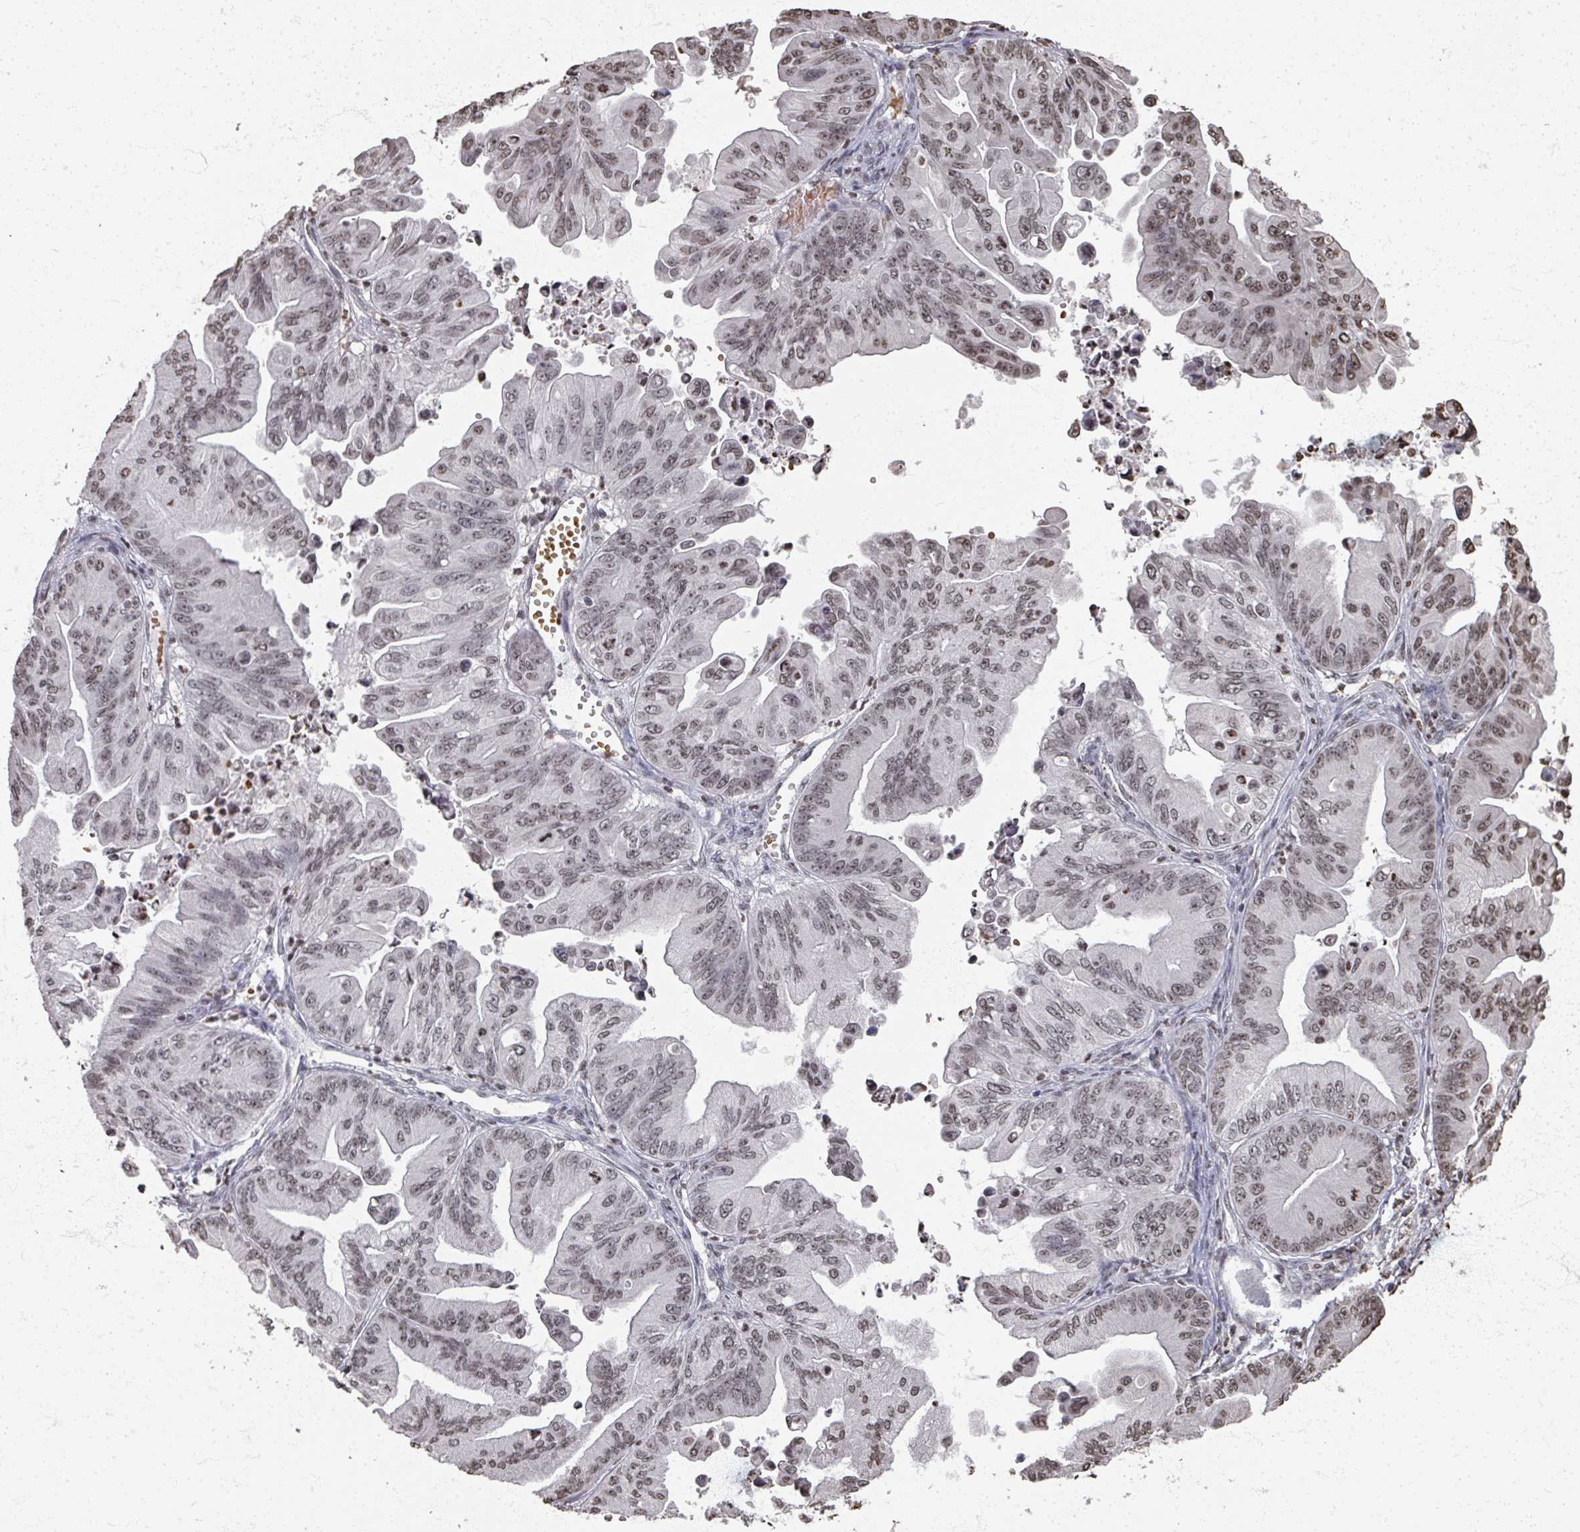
{"staining": {"intensity": "moderate", "quantity": "25%-75%", "location": "nuclear"}, "tissue": "ovarian cancer", "cell_type": "Tumor cells", "image_type": "cancer", "snomed": [{"axis": "morphology", "description": "Cystadenocarcinoma, mucinous, NOS"}, {"axis": "topography", "description": "Ovary"}], "caption": "DAB immunohistochemical staining of human mucinous cystadenocarcinoma (ovarian) displays moderate nuclear protein positivity in approximately 25%-75% of tumor cells.", "gene": "DCUN1D5", "patient": {"sex": "female", "age": 71}}